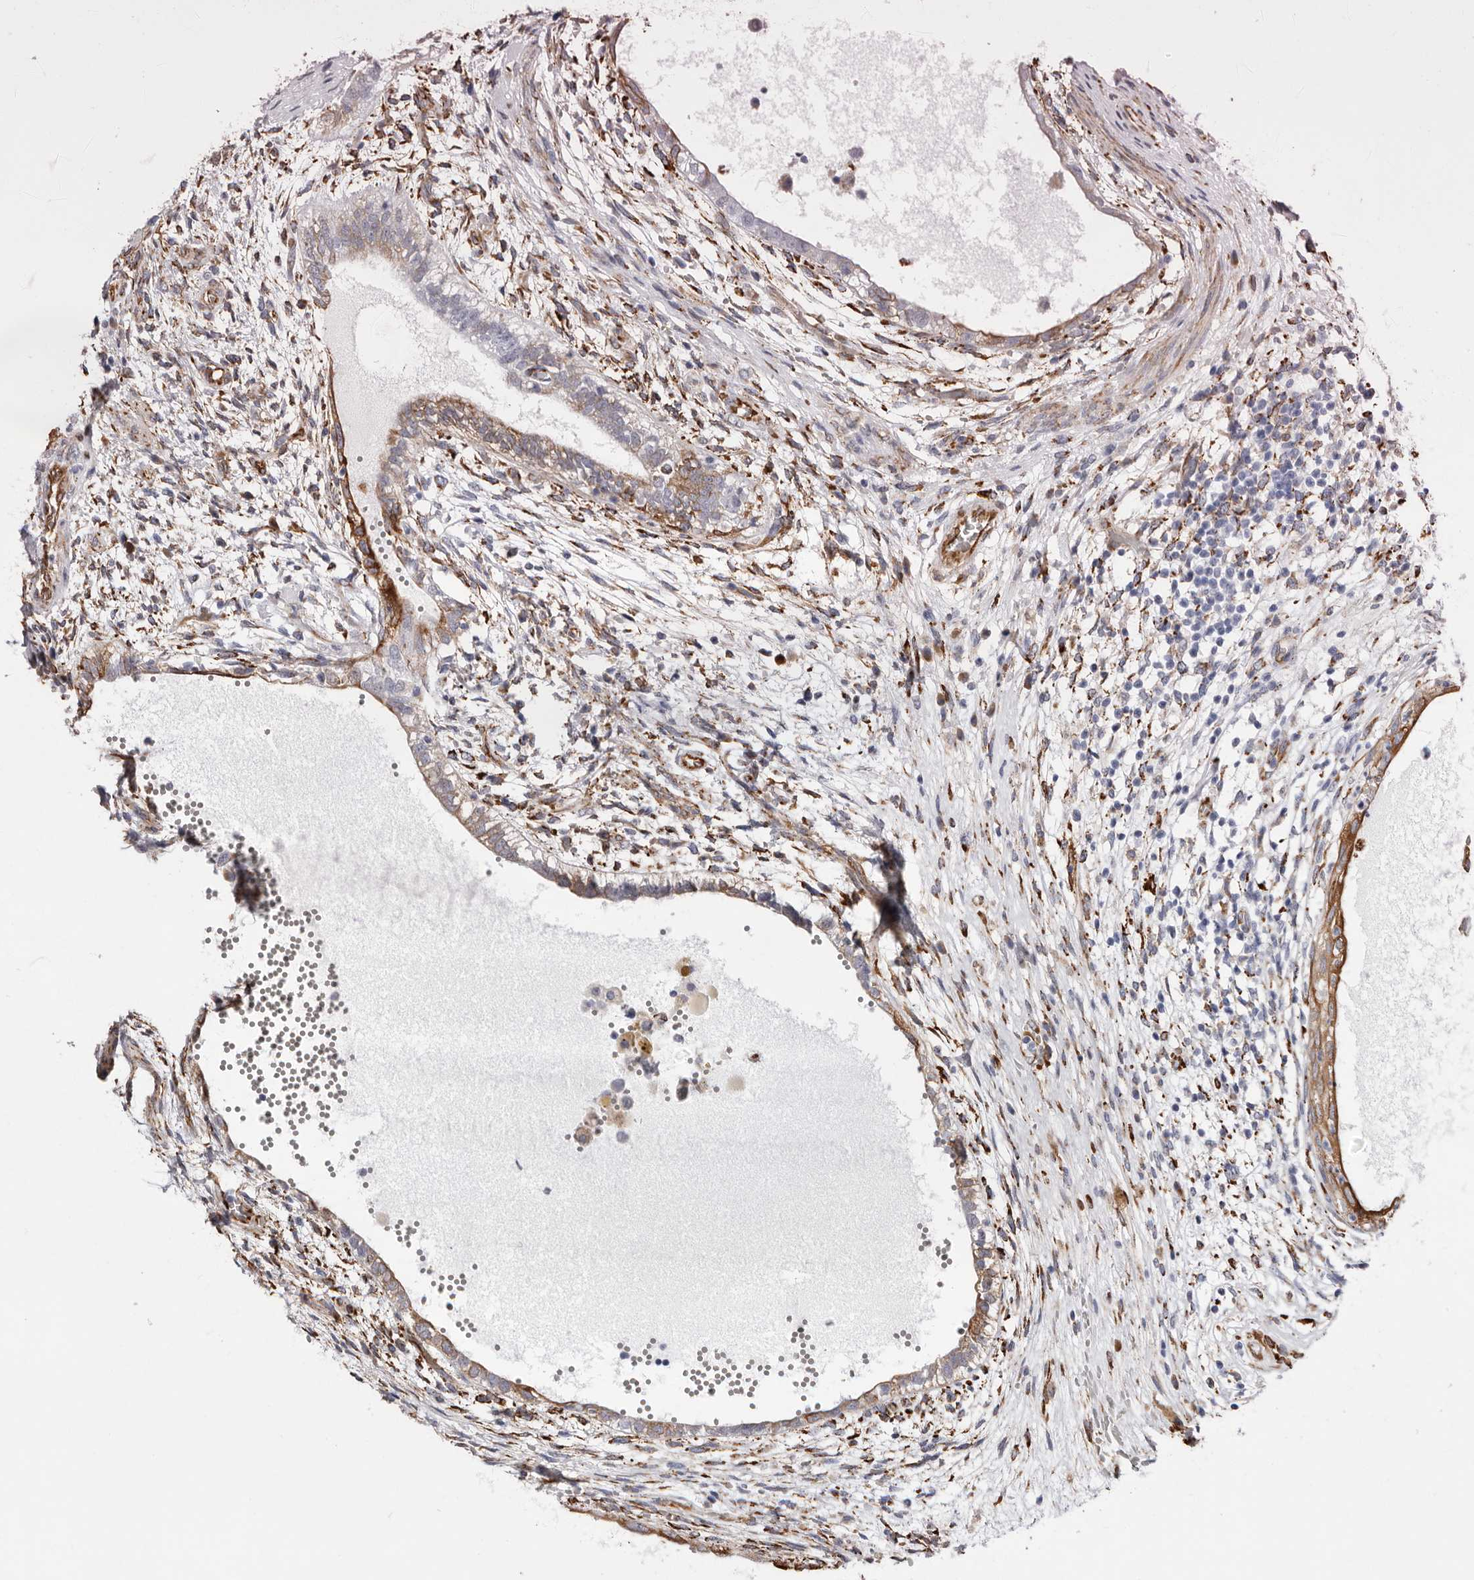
{"staining": {"intensity": "moderate", "quantity": "25%-75%", "location": "cytoplasmic/membranous"}, "tissue": "testis cancer", "cell_type": "Tumor cells", "image_type": "cancer", "snomed": [{"axis": "morphology", "description": "Carcinoma, Embryonal, NOS"}, {"axis": "topography", "description": "Testis"}], "caption": "Moderate cytoplasmic/membranous protein expression is present in about 25%-75% of tumor cells in embryonal carcinoma (testis).", "gene": "SEMA3E", "patient": {"sex": "male", "age": 26}}